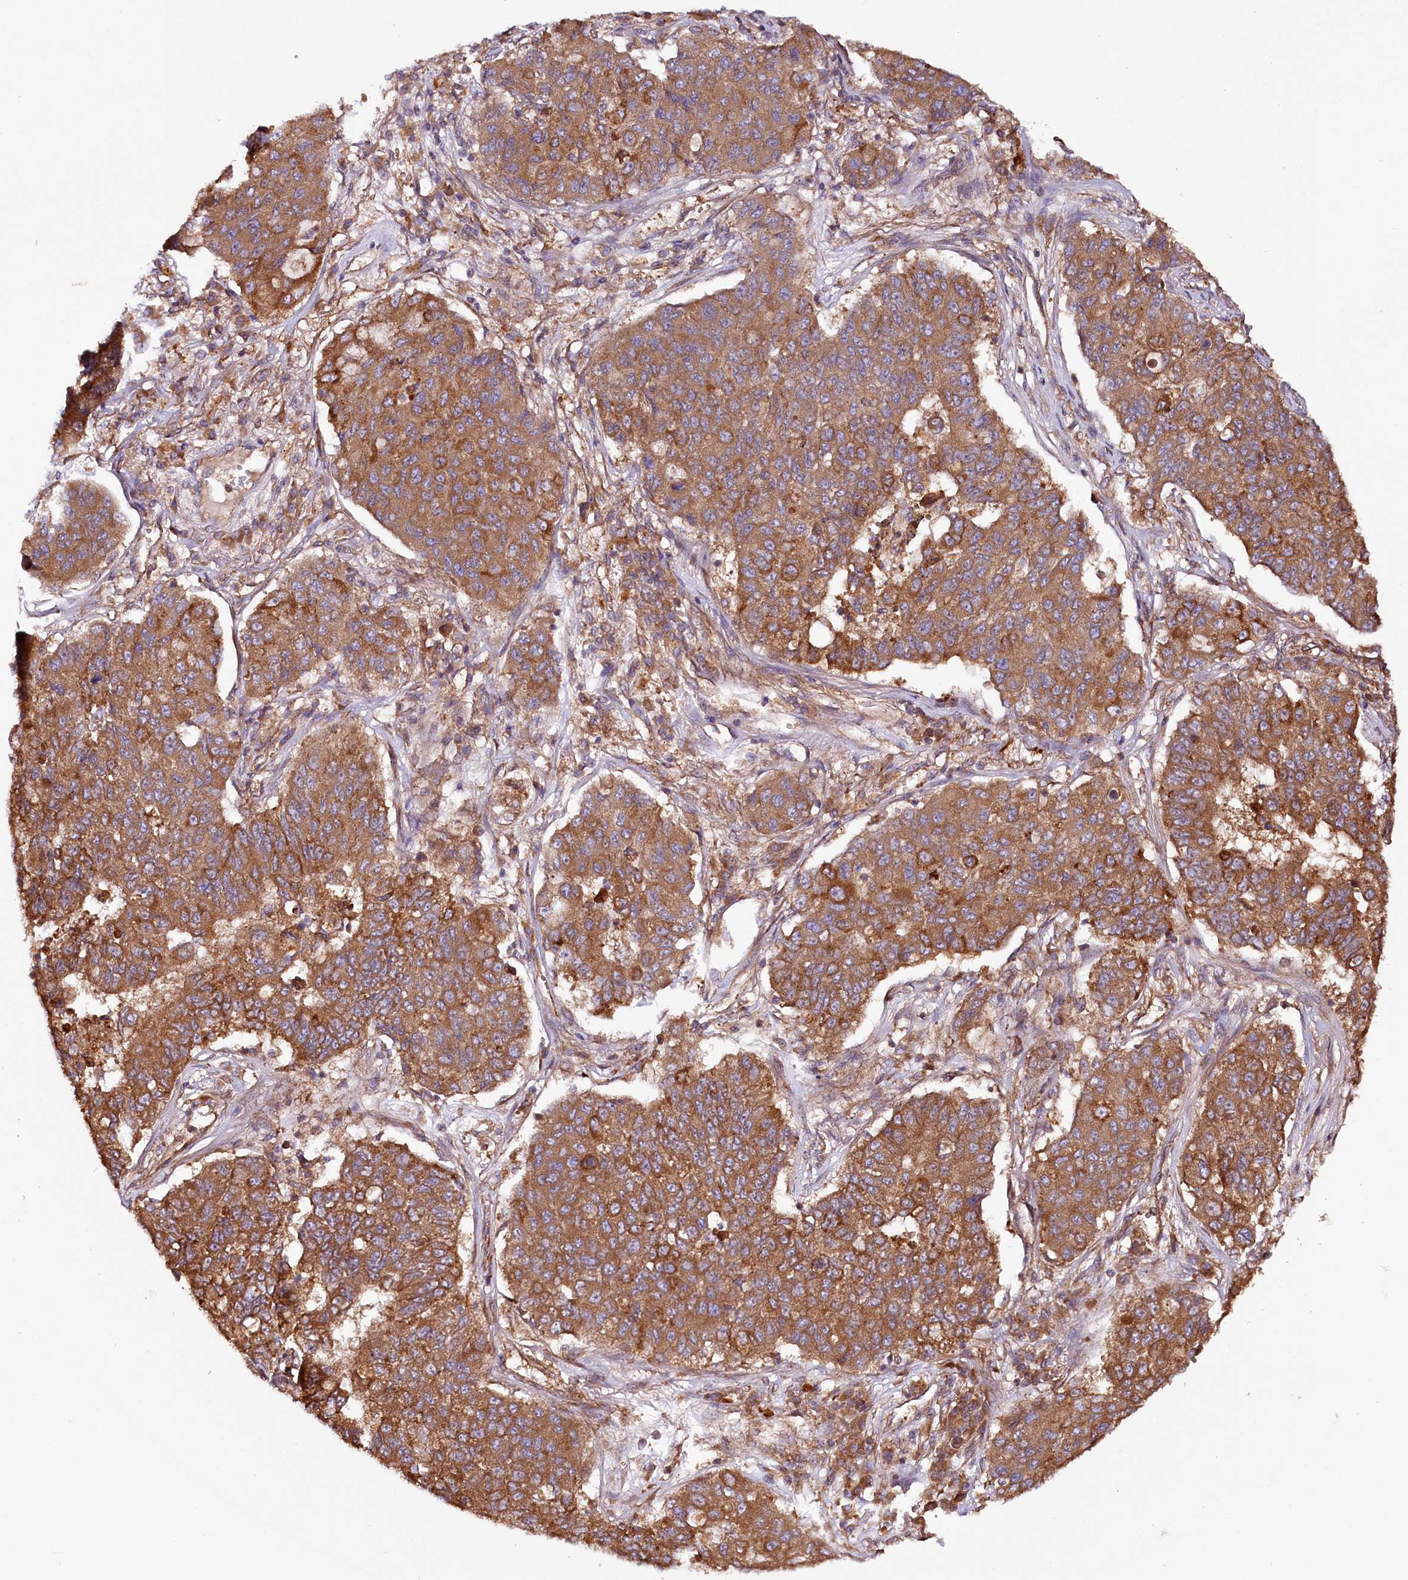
{"staining": {"intensity": "moderate", "quantity": ">75%", "location": "cytoplasmic/membranous"}, "tissue": "lung cancer", "cell_type": "Tumor cells", "image_type": "cancer", "snomed": [{"axis": "morphology", "description": "Squamous cell carcinoma, NOS"}, {"axis": "topography", "description": "Lung"}], "caption": "A brown stain labels moderate cytoplasmic/membranous staining of a protein in lung squamous cell carcinoma tumor cells.", "gene": "CEP295", "patient": {"sex": "male", "age": 74}}